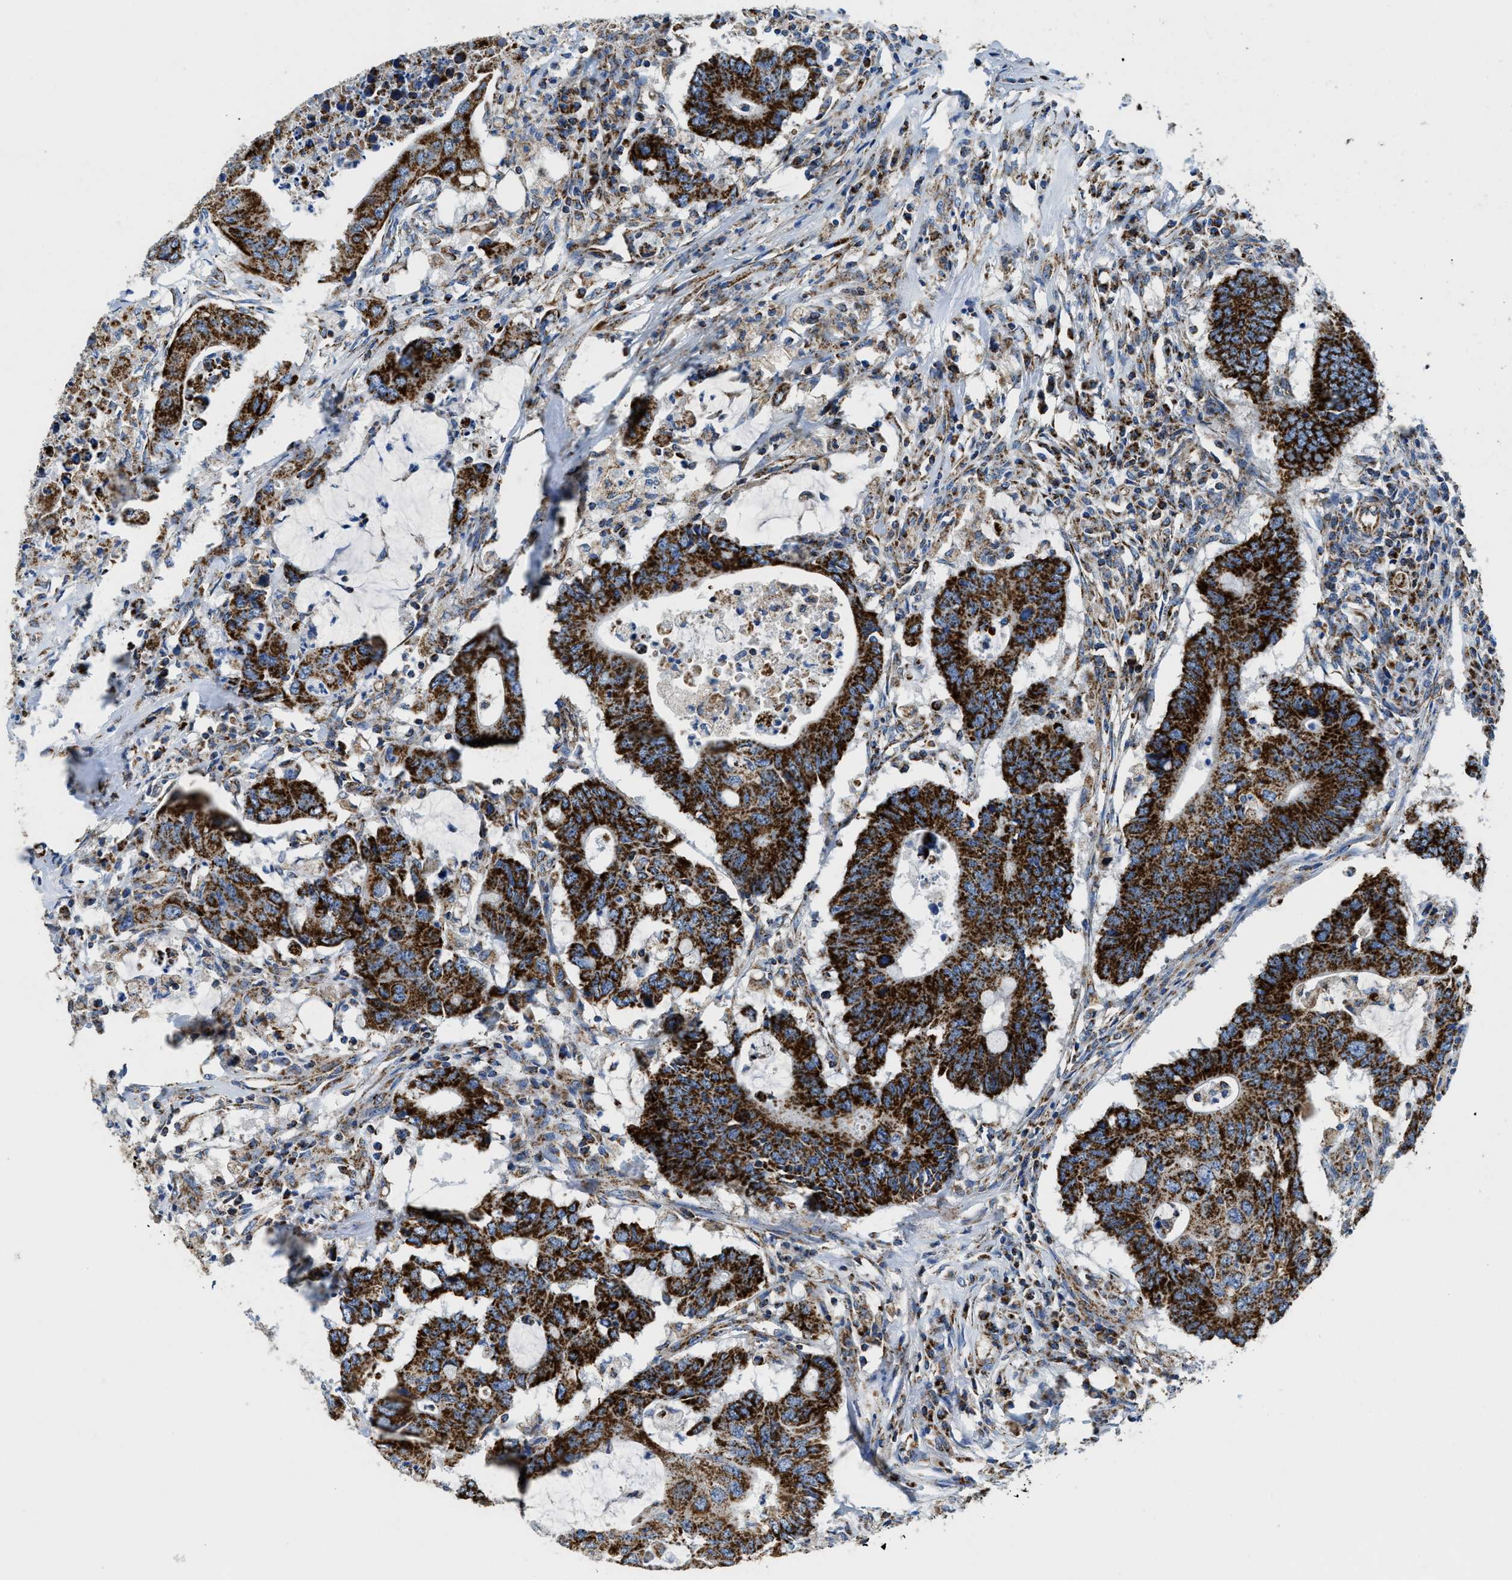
{"staining": {"intensity": "strong", "quantity": ">75%", "location": "cytoplasmic/membranous"}, "tissue": "colorectal cancer", "cell_type": "Tumor cells", "image_type": "cancer", "snomed": [{"axis": "morphology", "description": "Adenocarcinoma, NOS"}, {"axis": "topography", "description": "Colon"}], "caption": "Adenocarcinoma (colorectal) stained for a protein (brown) shows strong cytoplasmic/membranous positive expression in about >75% of tumor cells.", "gene": "STK33", "patient": {"sex": "male", "age": 71}}